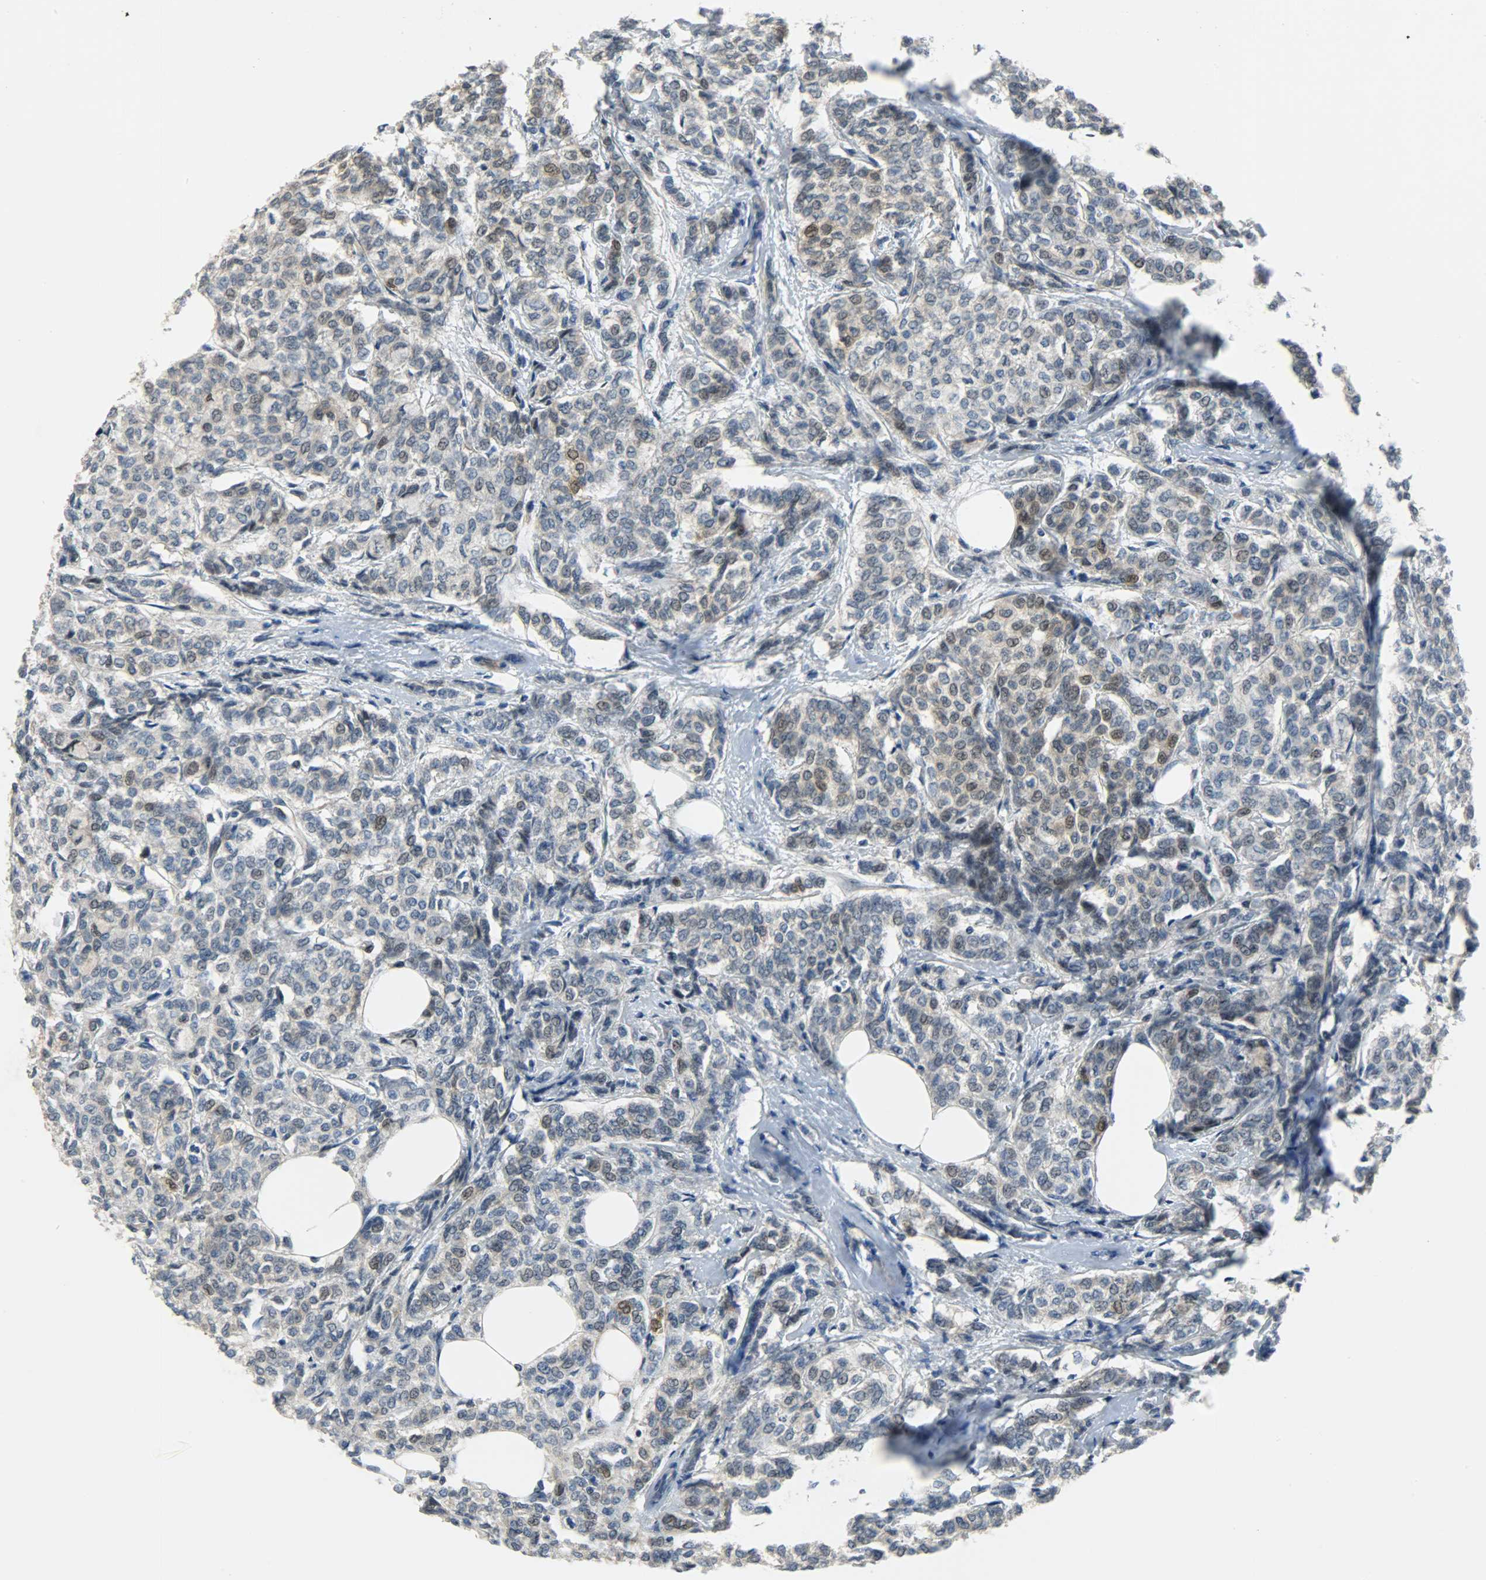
{"staining": {"intensity": "weak", "quantity": "<25%", "location": "nuclear"}, "tissue": "breast cancer", "cell_type": "Tumor cells", "image_type": "cancer", "snomed": [{"axis": "morphology", "description": "Lobular carcinoma"}, {"axis": "topography", "description": "Breast"}], "caption": "Lobular carcinoma (breast) stained for a protein using immunohistochemistry (IHC) demonstrates no expression tumor cells.", "gene": "EIF4EBP1", "patient": {"sex": "female", "age": 60}}